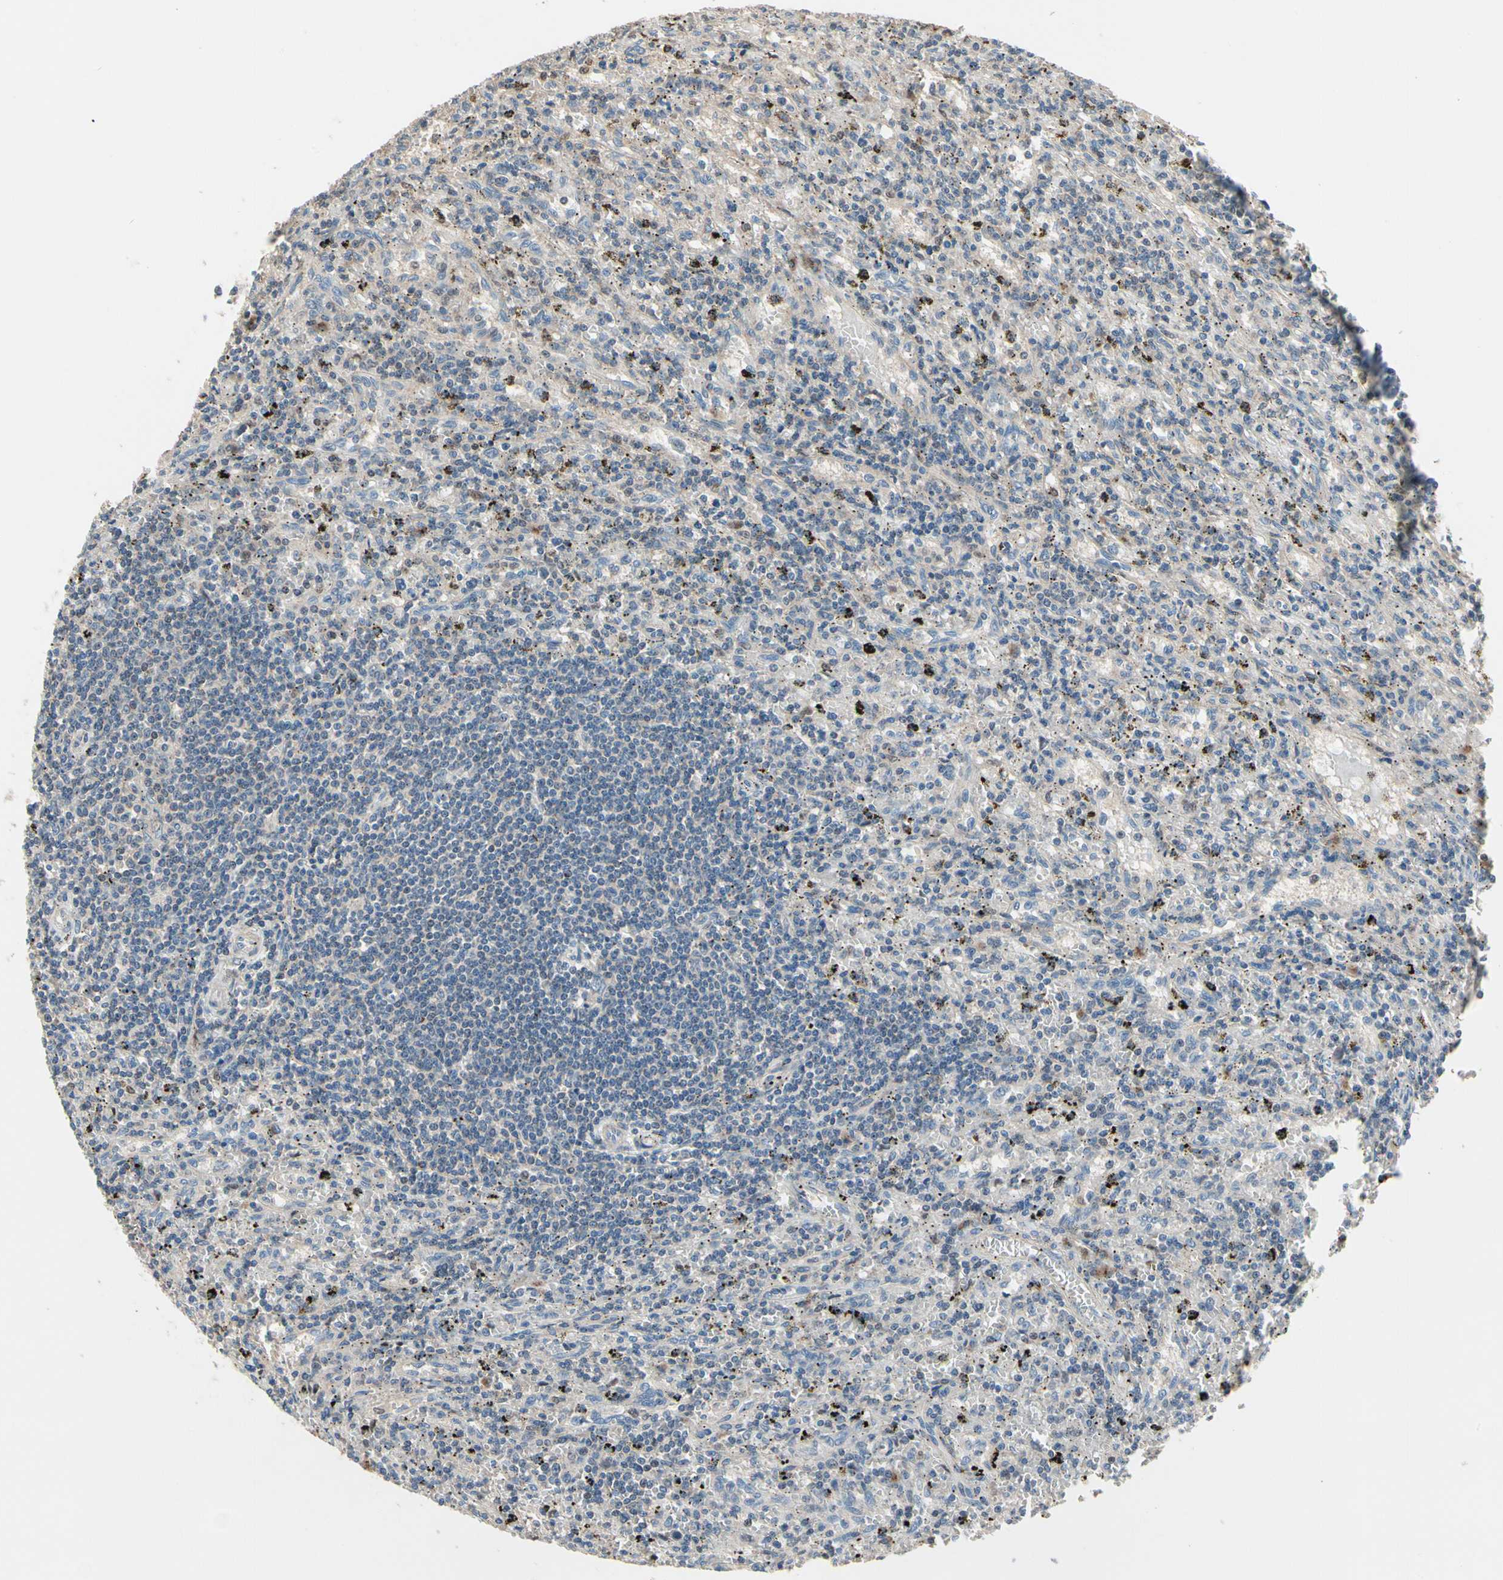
{"staining": {"intensity": "negative", "quantity": "none", "location": "none"}, "tissue": "lymphoma", "cell_type": "Tumor cells", "image_type": "cancer", "snomed": [{"axis": "morphology", "description": "Malignant lymphoma, non-Hodgkin's type, Low grade"}, {"axis": "topography", "description": "Spleen"}], "caption": "The IHC photomicrograph has no significant staining in tumor cells of low-grade malignant lymphoma, non-Hodgkin's type tissue. (DAB IHC, high magnification).", "gene": "CGREF1", "patient": {"sex": "male", "age": 76}}